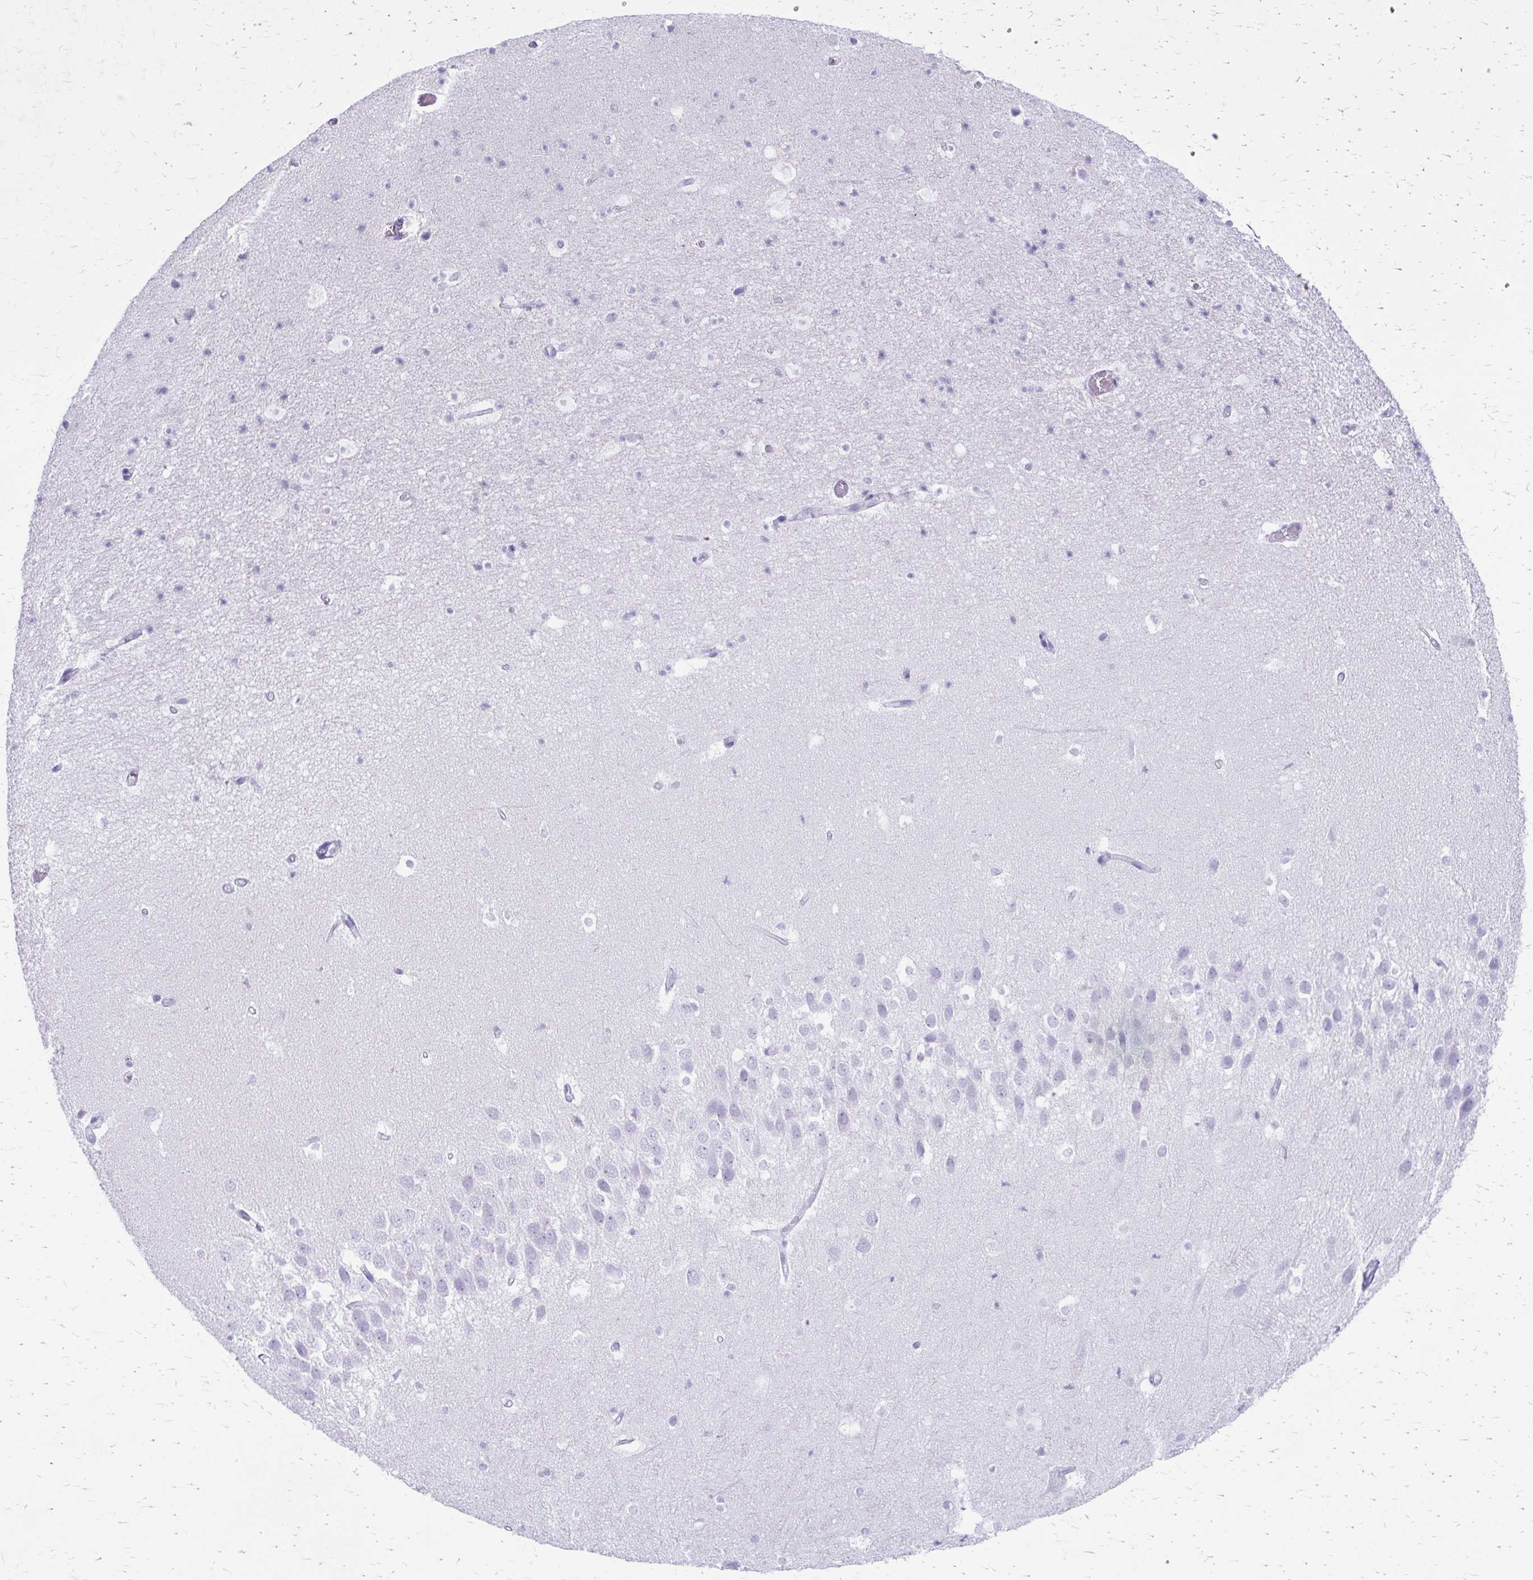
{"staining": {"intensity": "negative", "quantity": "none", "location": "none"}, "tissue": "hippocampus", "cell_type": "Glial cells", "image_type": "normal", "snomed": [{"axis": "morphology", "description": "Normal tissue, NOS"}, {"axis": "topography", "description": "Hippocampus"}], "caption": "DAB immunohistochemical staining of unremarkable human hippocampus shows no significant expression in glial cells.", "gene": "SATL1", "patient": {"sex": "male", "age": 26}}